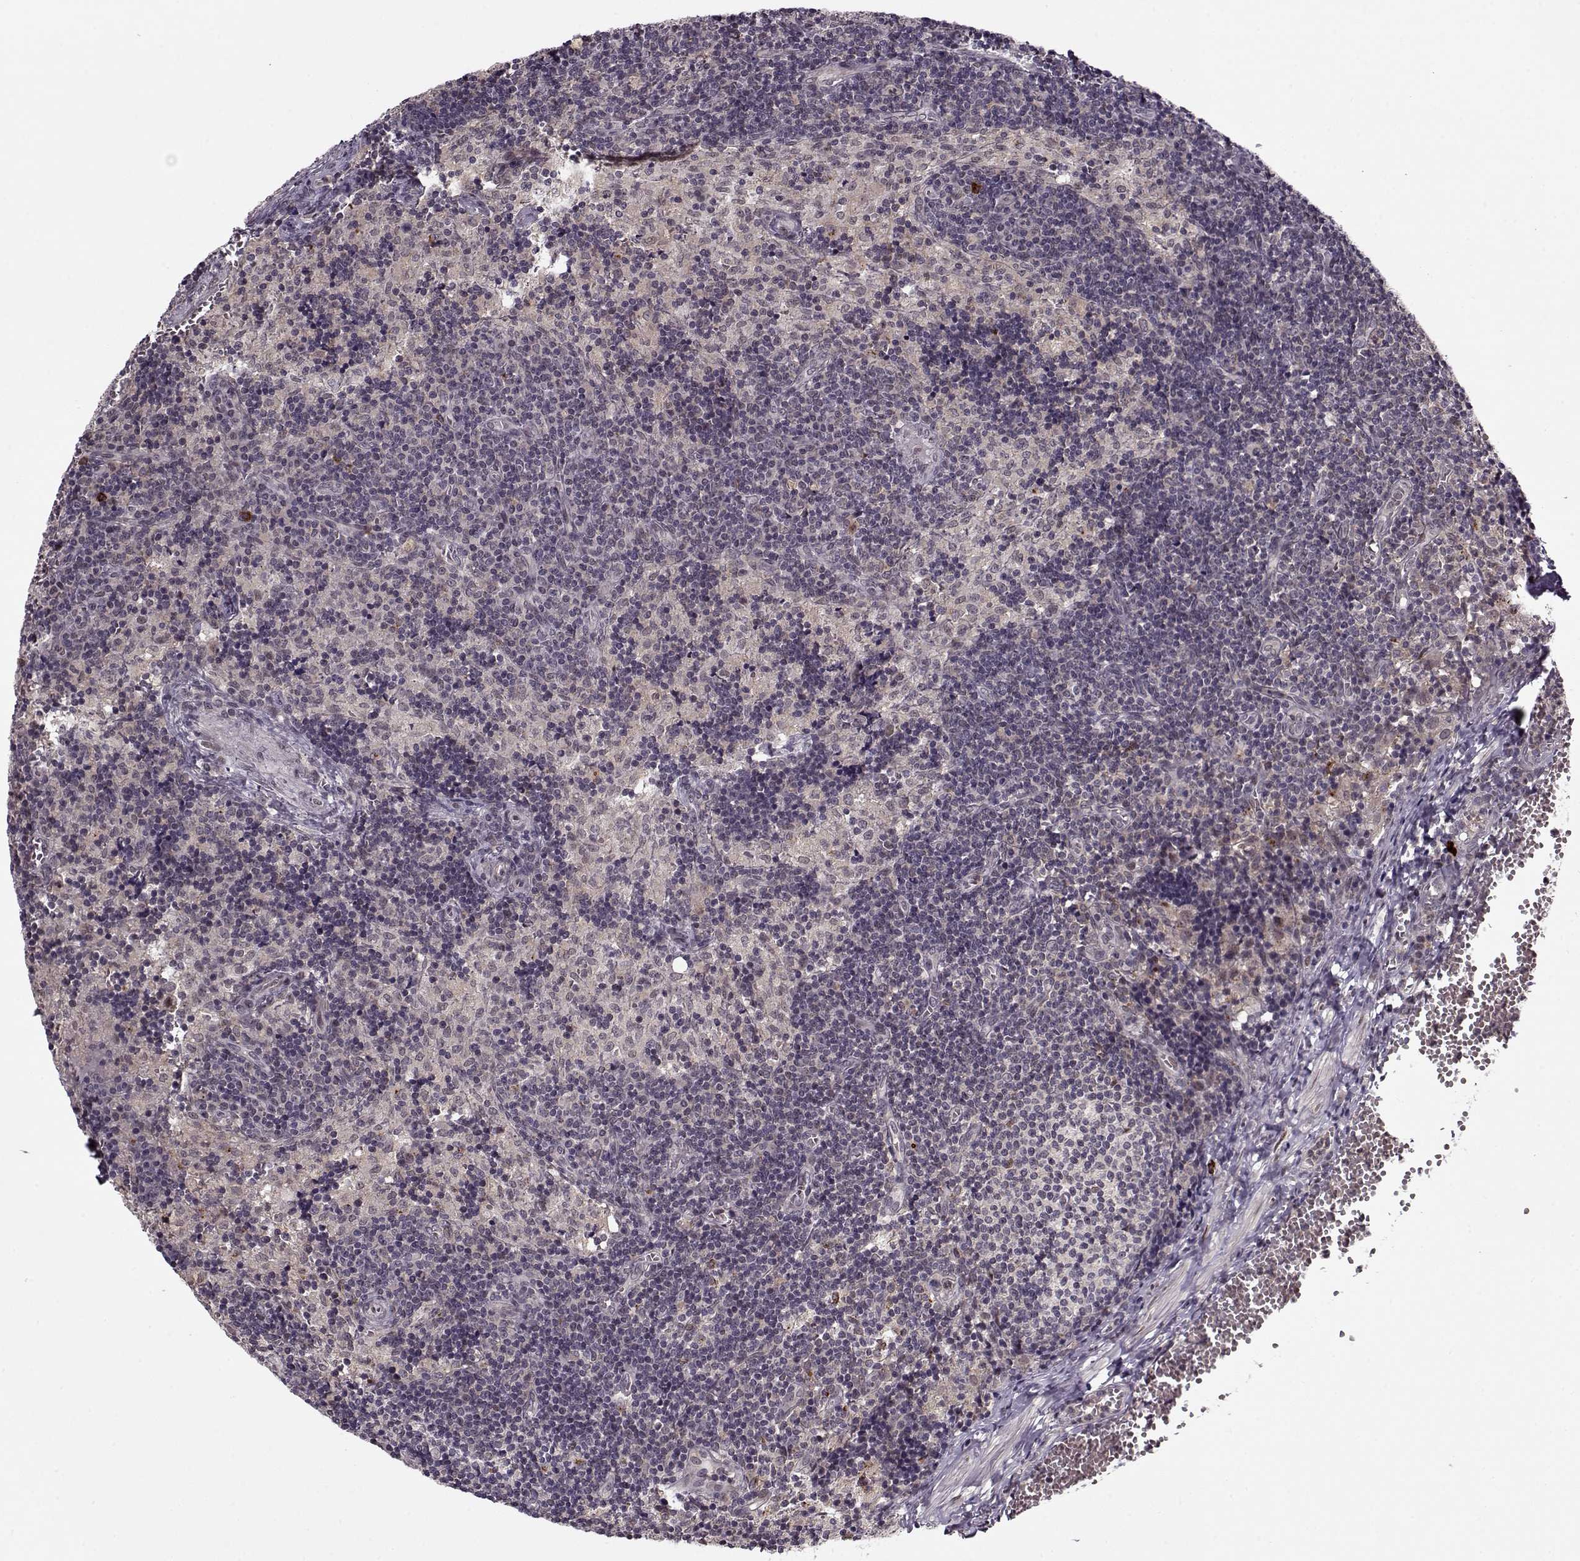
{"staining": {"intensity": "moderate", "quantity": "<25%", "location": "cytoplasmic/membranous"}, "tissue": "lymph node", "cell_type": "Germinal center cells", "image_type": "normal", "snomed": [{"axis": "morphology", "description": "Normal tissue, NOS"}, {"axis": "topography", "description": "Lymph node"}], "caption": "Protein analysis of normal lymph node reveals moderate cytoplasmic/membranous positivity in approximately <25% of germinal center cells.", "gene": "DENND4B", "patient": {"sex": "female", "age": 50}}